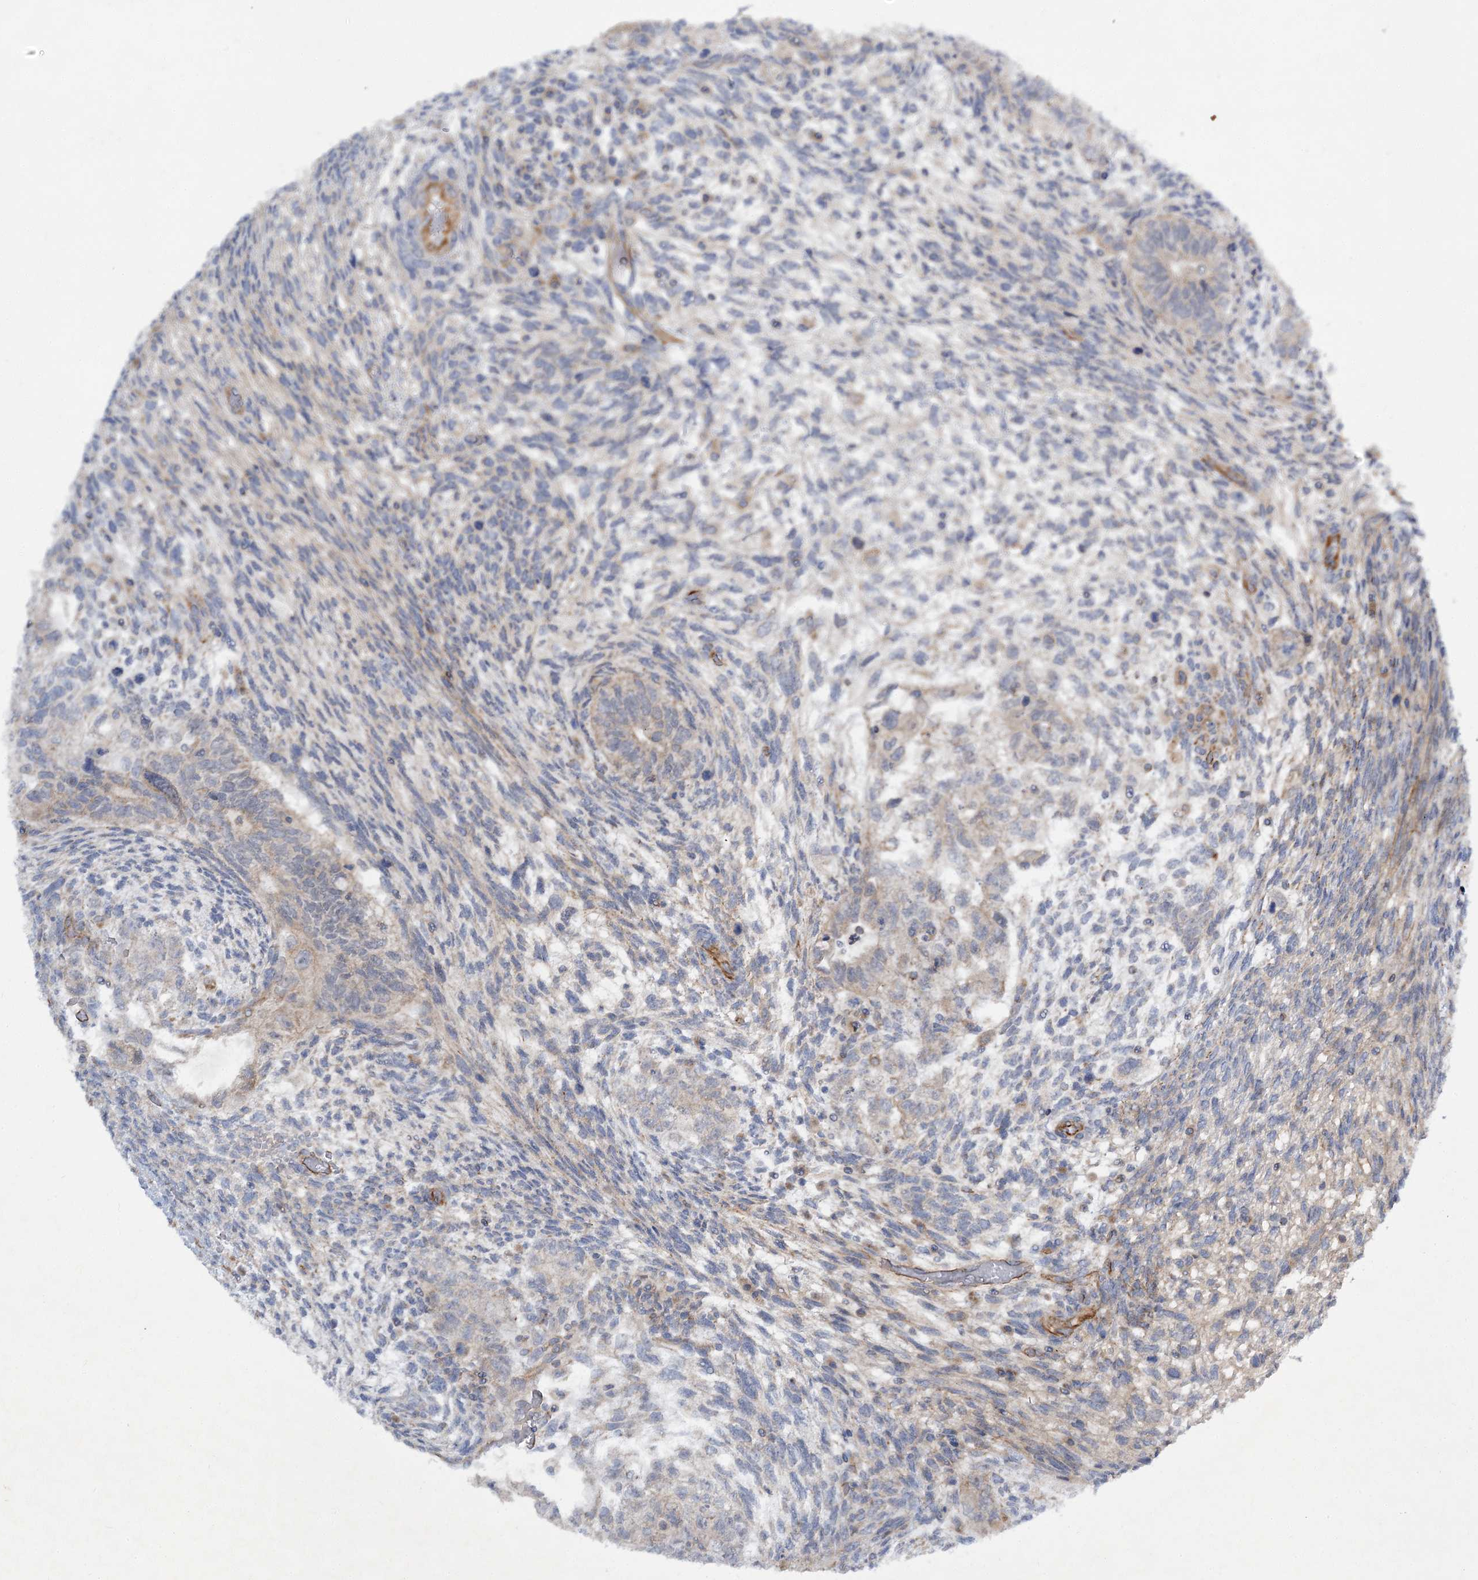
{"staining": {"intensity": "negative", "quantity": "none", "location": "none"}, "tissue": "testis cancer", "cell_type": "Tumor cells", "image_type": "cancer", "snomed": [{"axis": "morphology", "description": "Normal tissue, NOS"}, {"axis": "morphology", "description": "Carcinoma, Embryonal, NOS"}, {"axis": "topography", "description": "Testis"}], "caption": "High power microscopy image of an IHC micrograph of embryonal carcinoma (testis), revealing no significant staining in tumor cells. (Immunohistochemistry (ihc), brightfield microscopy, high magnification).", "gene": "KIAA0825", "patient": {"sex": "male", "age": 36}}